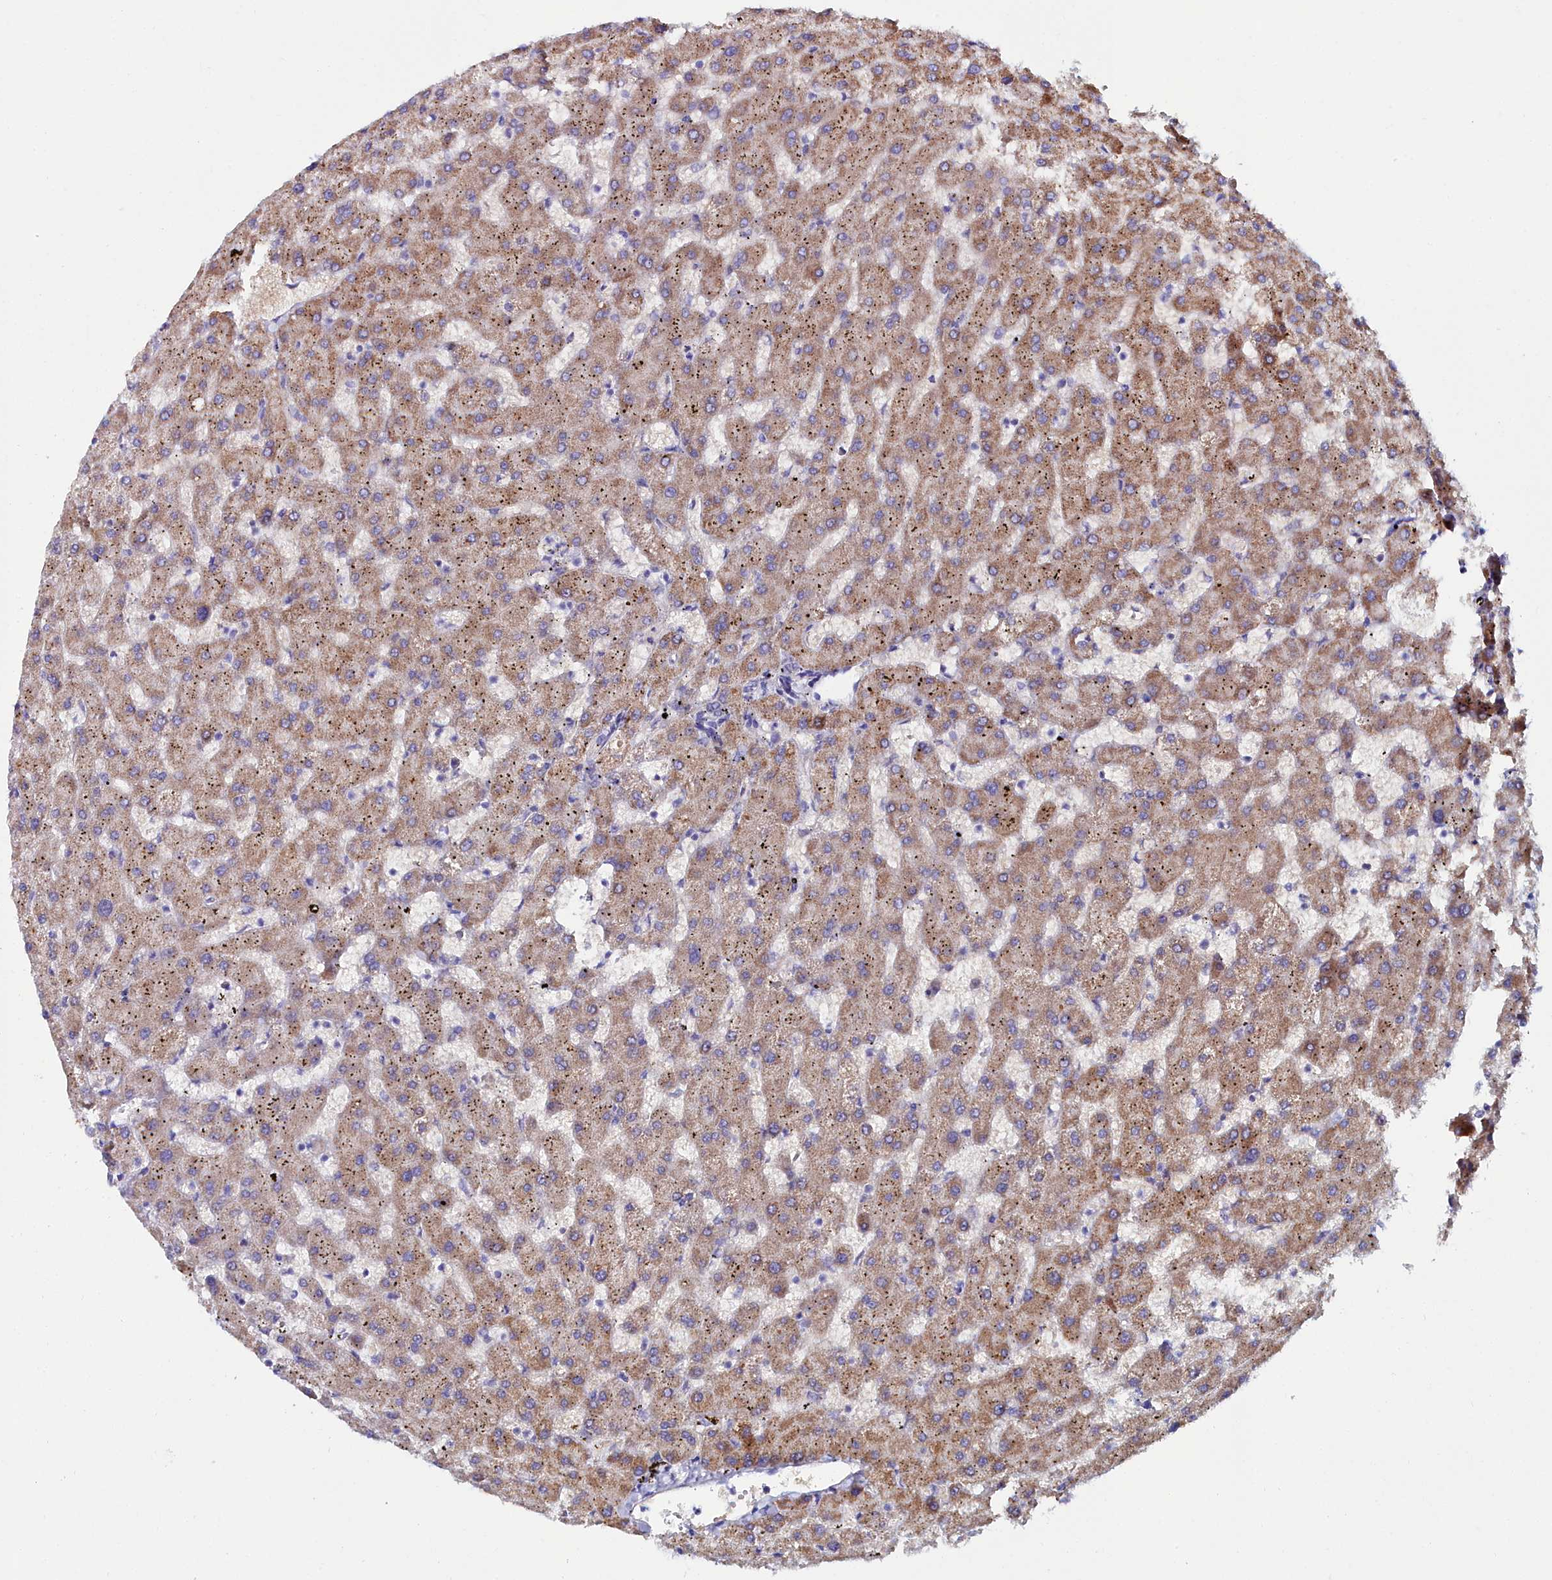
{"staining": {"intensity": "negative", "quantity": "none", "location": "none"}, "tissue": "liver", "cell_type": "Cholangiocytes", "image_type": "normal", "snomed": [{"axis": "morphology", "description": "Normal tissue, NOS"}, {"axis": "topography", "description": "Liver"}], "caption": "High power microscopy micrograph of an immunohistochemistry (IHC) photomicrograph of unremarkable liver, revealing no significant expression in cholangiocytes. (Stains: DAB (3,3'-diaminobenzidine) immunohistochemistry (IHC) with hematoxylin counter stain, Microscopy: brightfield microscopy at high magnification).", "gene": "SLC49A3", "patient": {"sex": "female", "age": 63}}